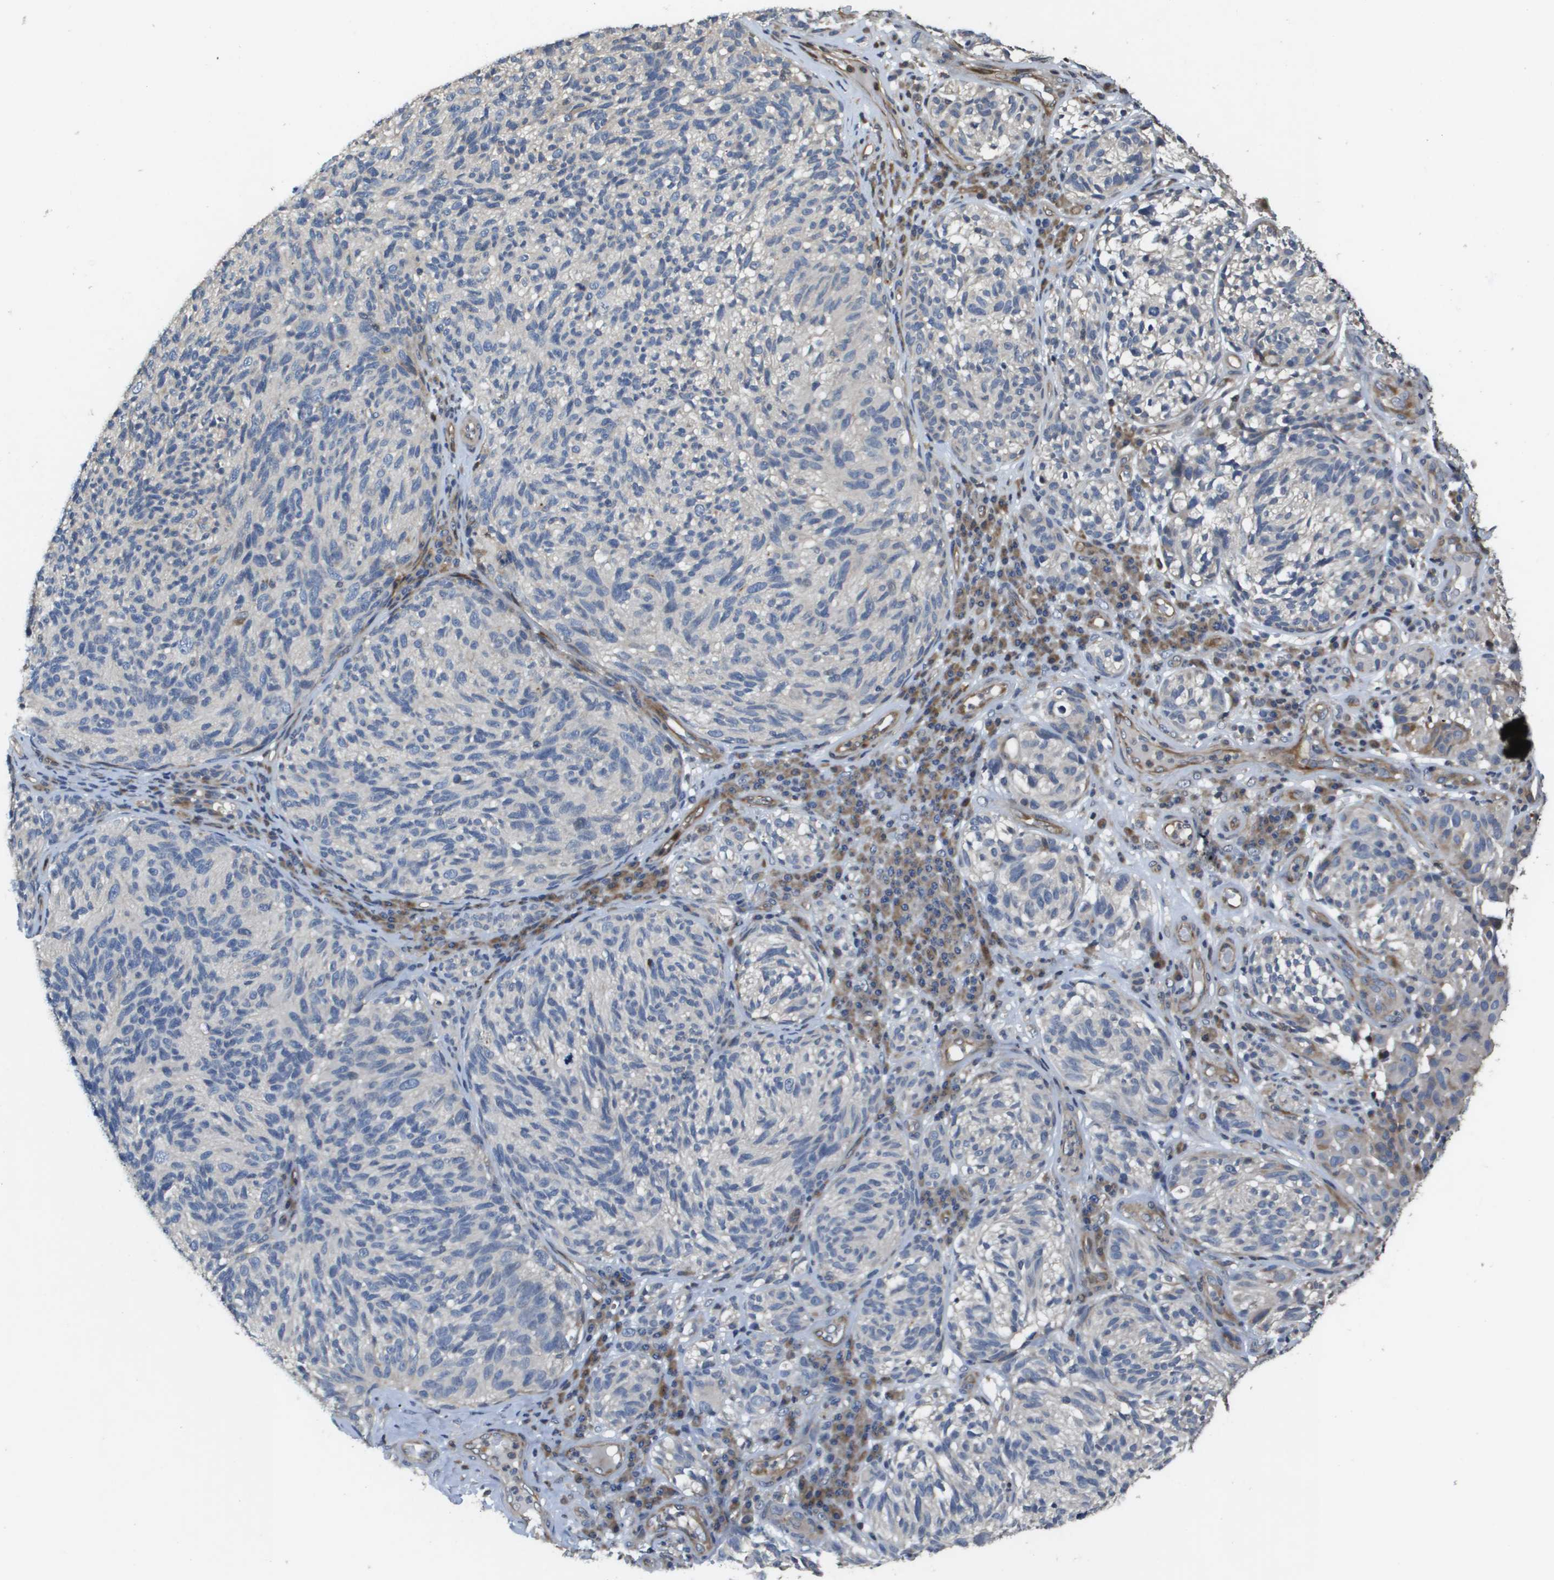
{"staining": {"intensity": "negative", "quantity": "none", "location": "none"}, "tissue": "melanoma", "cell_type": "Tumor cells", "image_type": "cancer", "snomed": [{"axis": "morphology", "description": "Malignant melanoma, NOS"}, {"axis": "topography", "description": "Skin"}], "caption": "Human malignant melanoma stained for a protein using immunohistochemistry (IHC) shows no staining in tumor cells.", "gene": "SCN4B", "patient": {"sex": "female", "age": 73}}